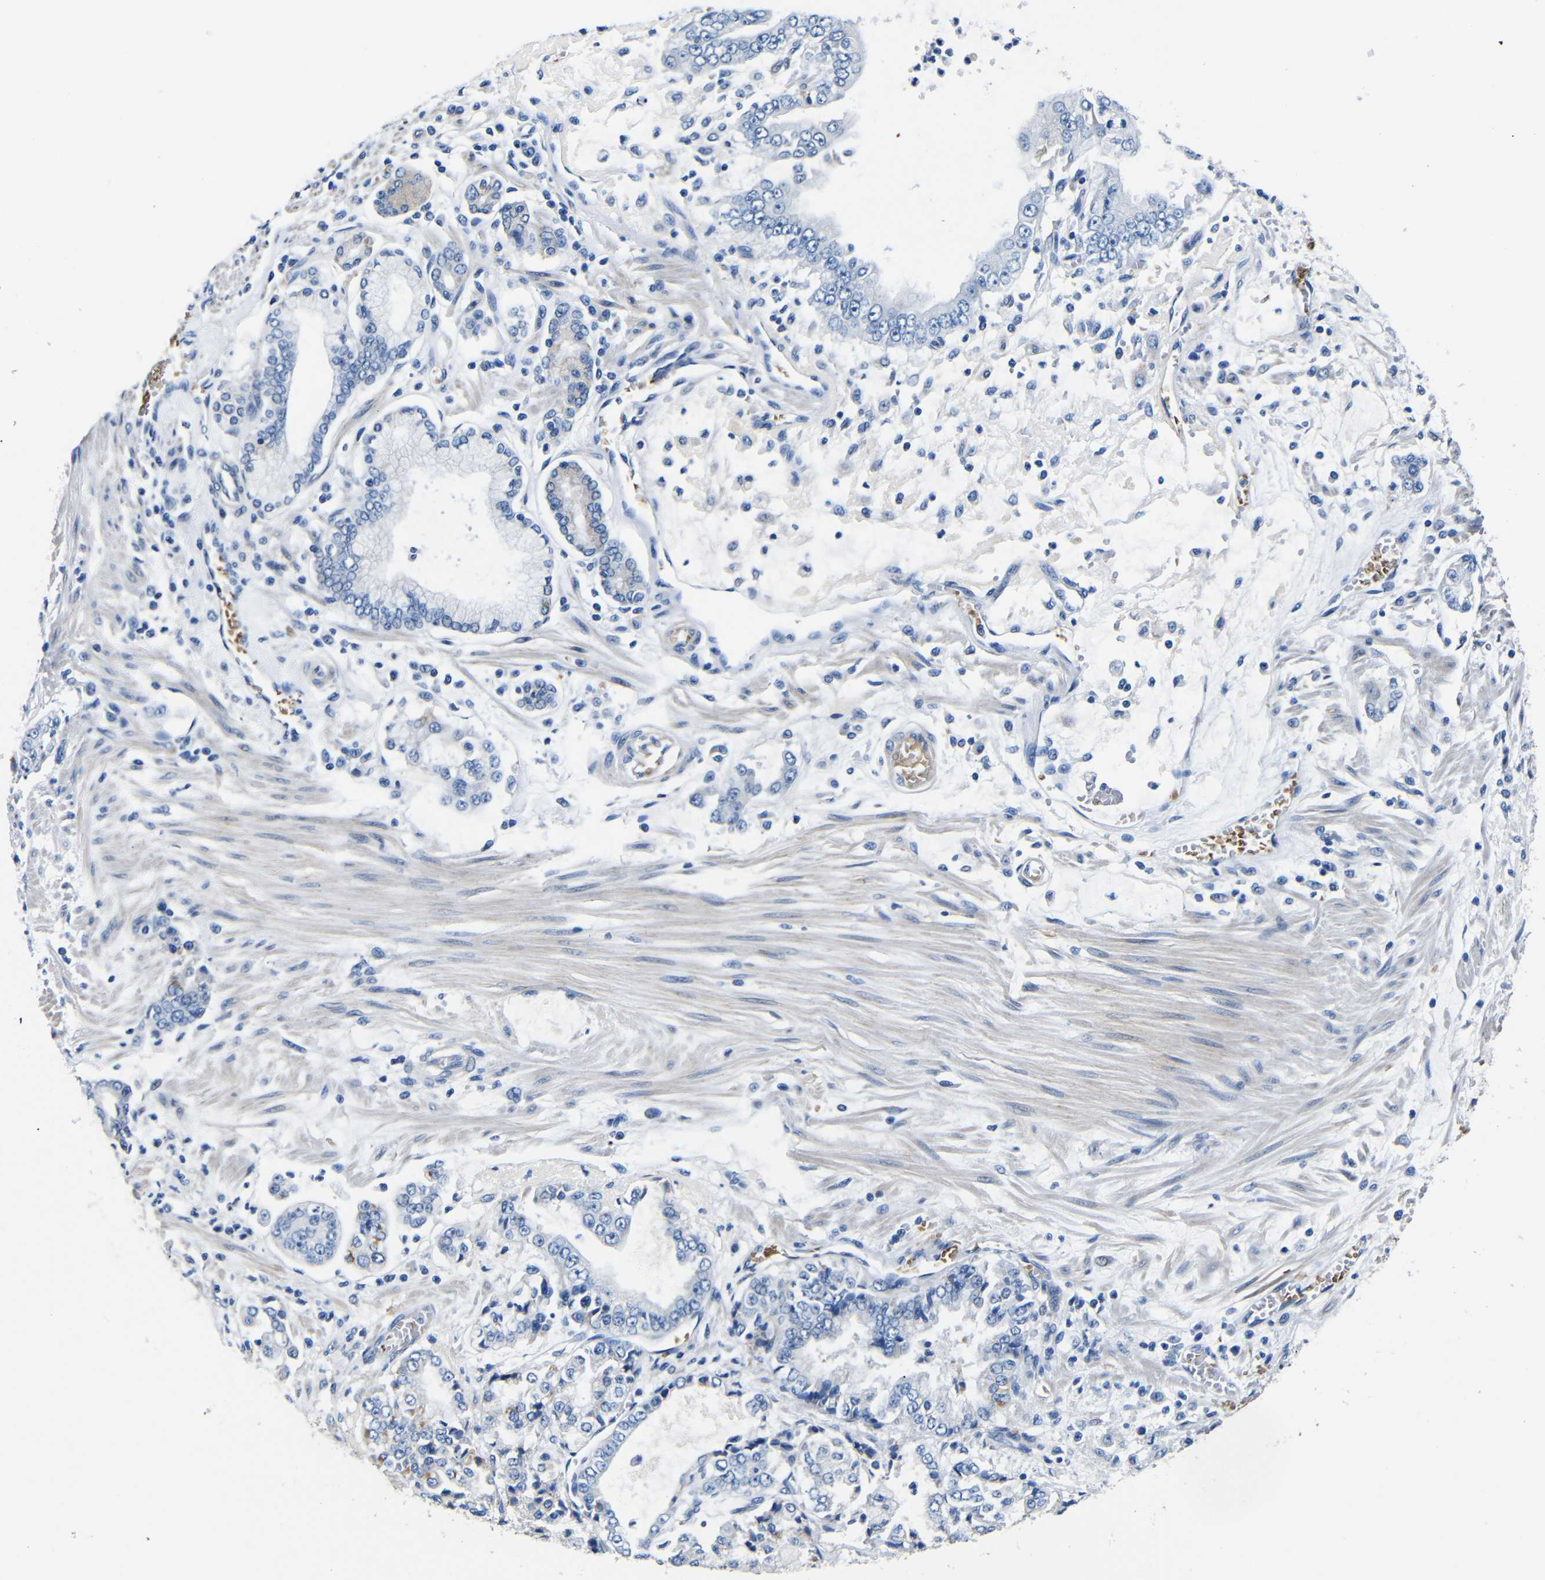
{"staining": {"intensity": "negative", "quantity": "none", "location": "none"}, "tissue": "stomach cancer", "cell_type": "Tumor cells", "image_type": "cancer", "snomed": [{"axis": "morphology", "description": "Adenocarcinoma, NOS"}, {"axis": "topography", "description": "Stomach"}], "caption": "A high-resolution image shows immunohistochemistry staining of stomach adenocarcinoma, which reveals no significant positivity in tumor cells. (DAB (3,3'-diaminobenzidine) immunohistochemistry (IHC) with hematoxylin counter stain).", "gene": "TNFAIP1", "patient": {"sex": "male", "age": 76}}